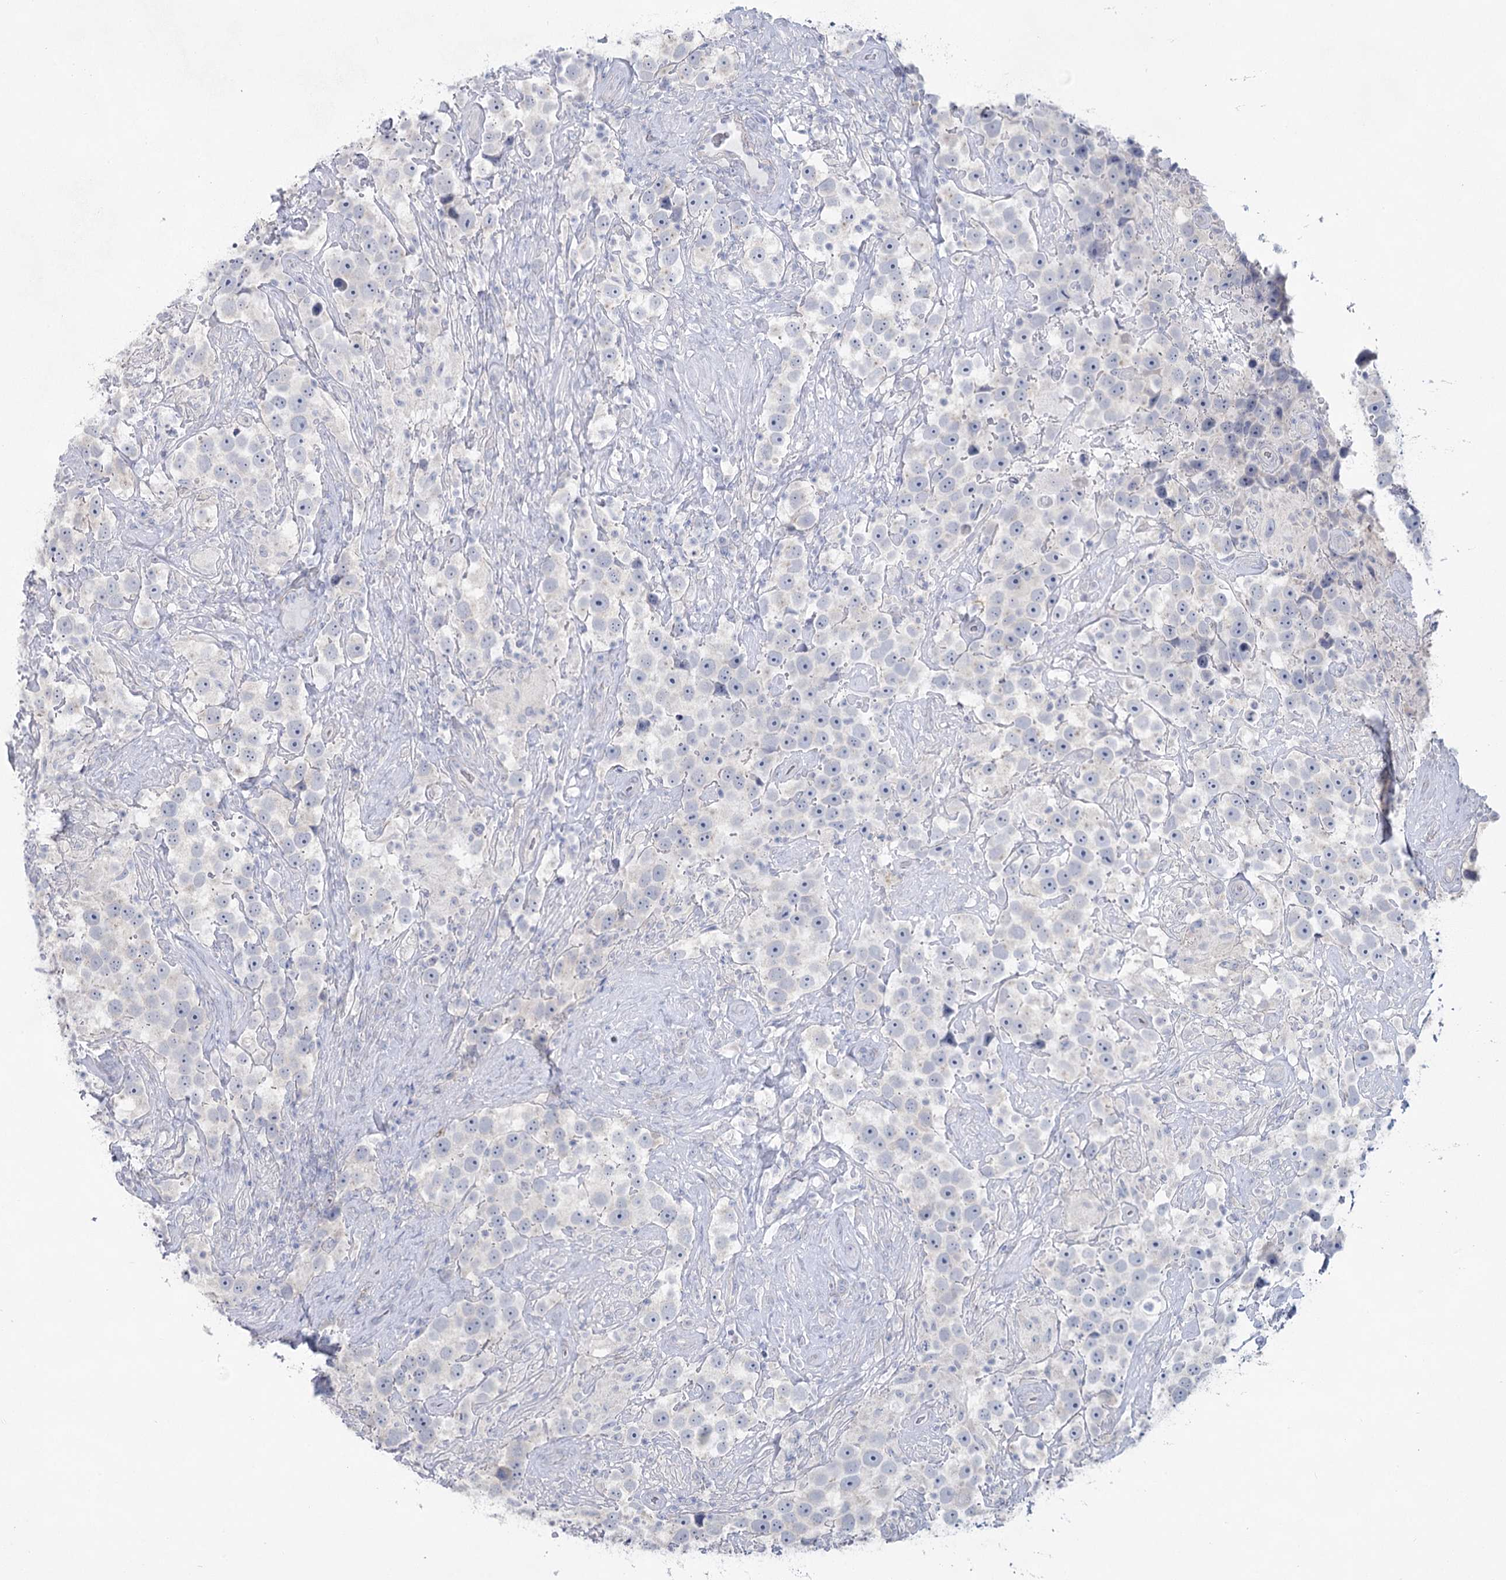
{"staining": {"intensity": "negative", "quantity": "none", "location": "none"}, "tissue": "testis cancer", "cell_type": "Tumor cells", "image_type": "cancer", "snomed": [{"axis": "morphology", "description": "Seminoma, NOS"}, {"axis": "topography", "description": "Testis"}], "caption": "Histopathology image shows no protein expression in tumor cells of testis cancer (seminoma) tissue.", "gene": "CCDC88A", "patient": {"sex": "male", "age": 49}}